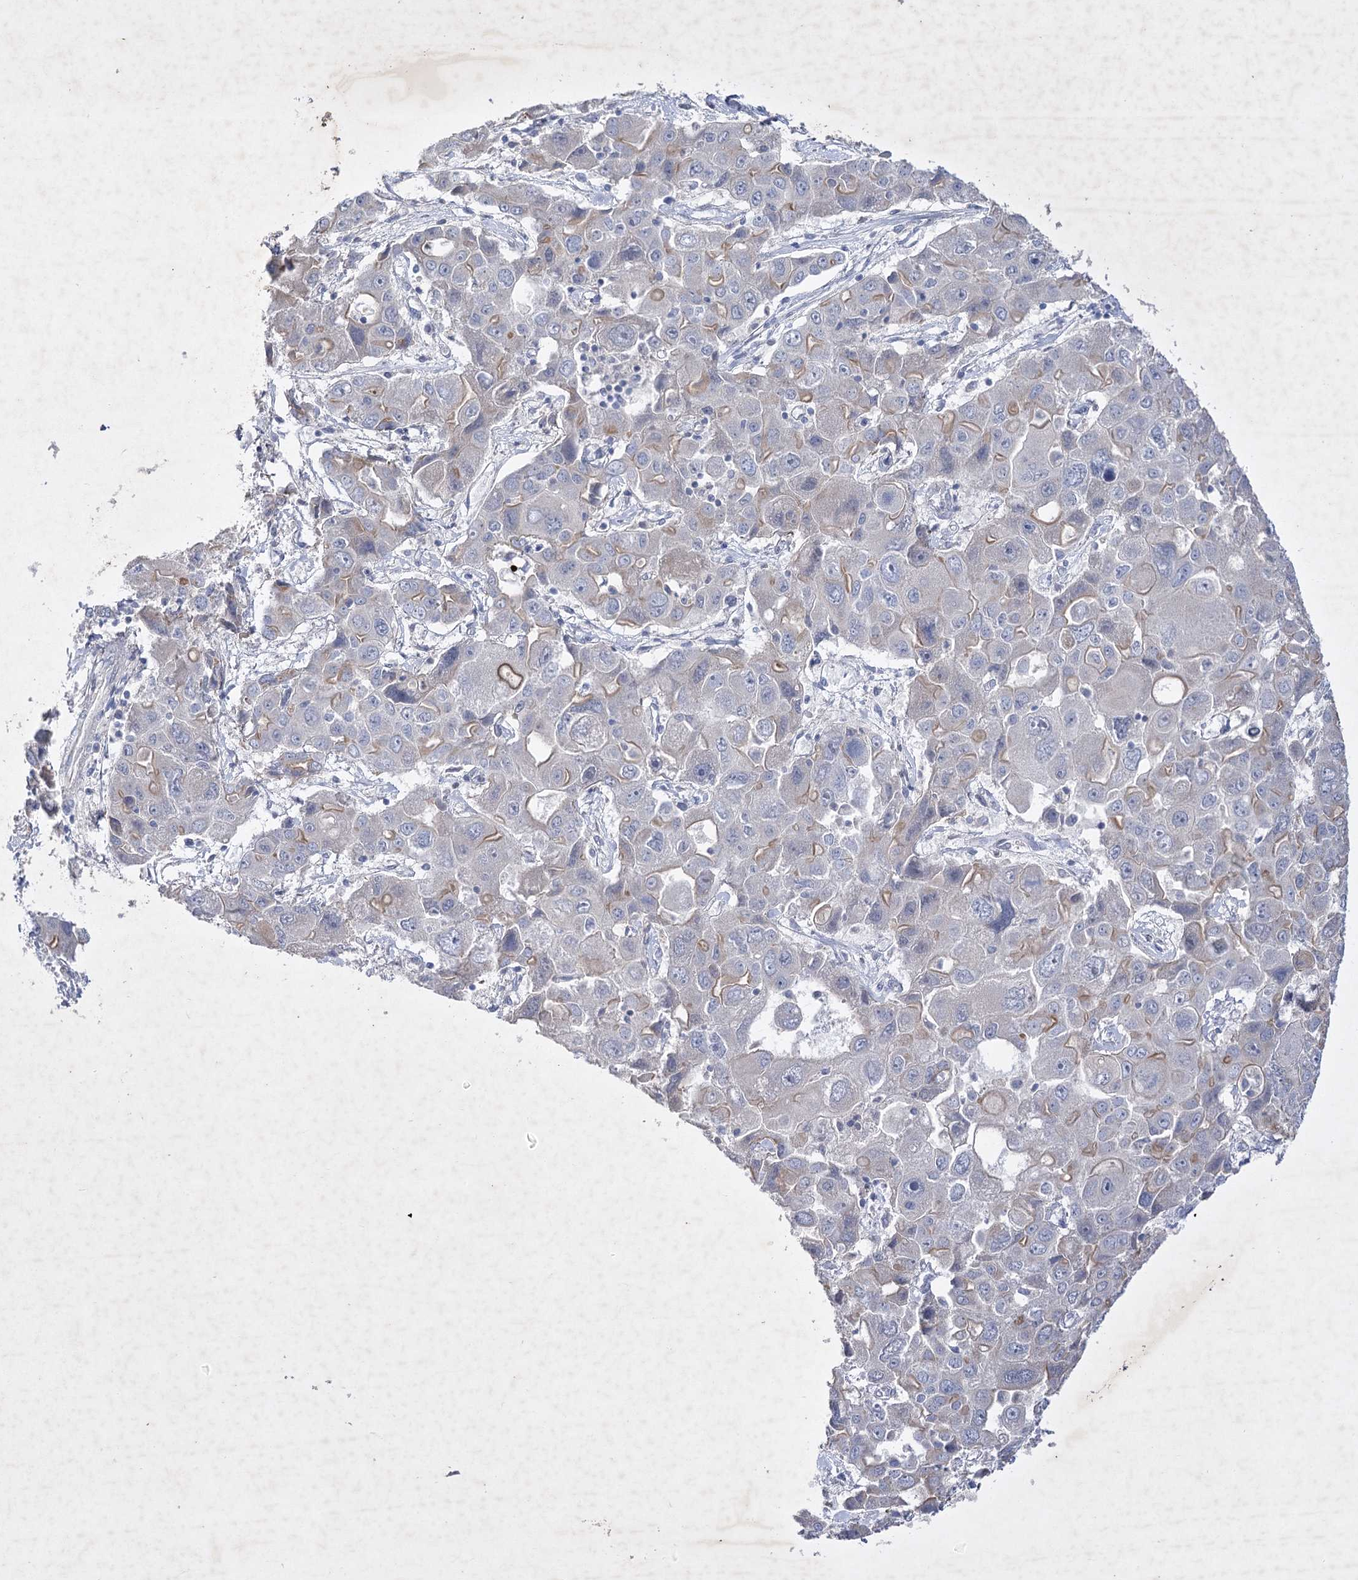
{"staining": {"intensity": "weak", "quantity": "<25%", "location": "cytoplasmic/membranous"}, "tissue": "liver cancer", "cell_type": "Tumor cells", "image_type": "cancer", "snomed": [{"axis": "morphology", "description": "Cholangiocarcinoma"}, {"axis": "topography", "description": "Liver"}], "caption": "Immunohistochemistry (IHC) micrograph of neoplastic tissue: liver cancer (cholangiocarcinoma) stained with DAB reveals no significant protein staining in tumor cells.", "gene": "COX15", "patient": {"sex": "male", "age": 67}}